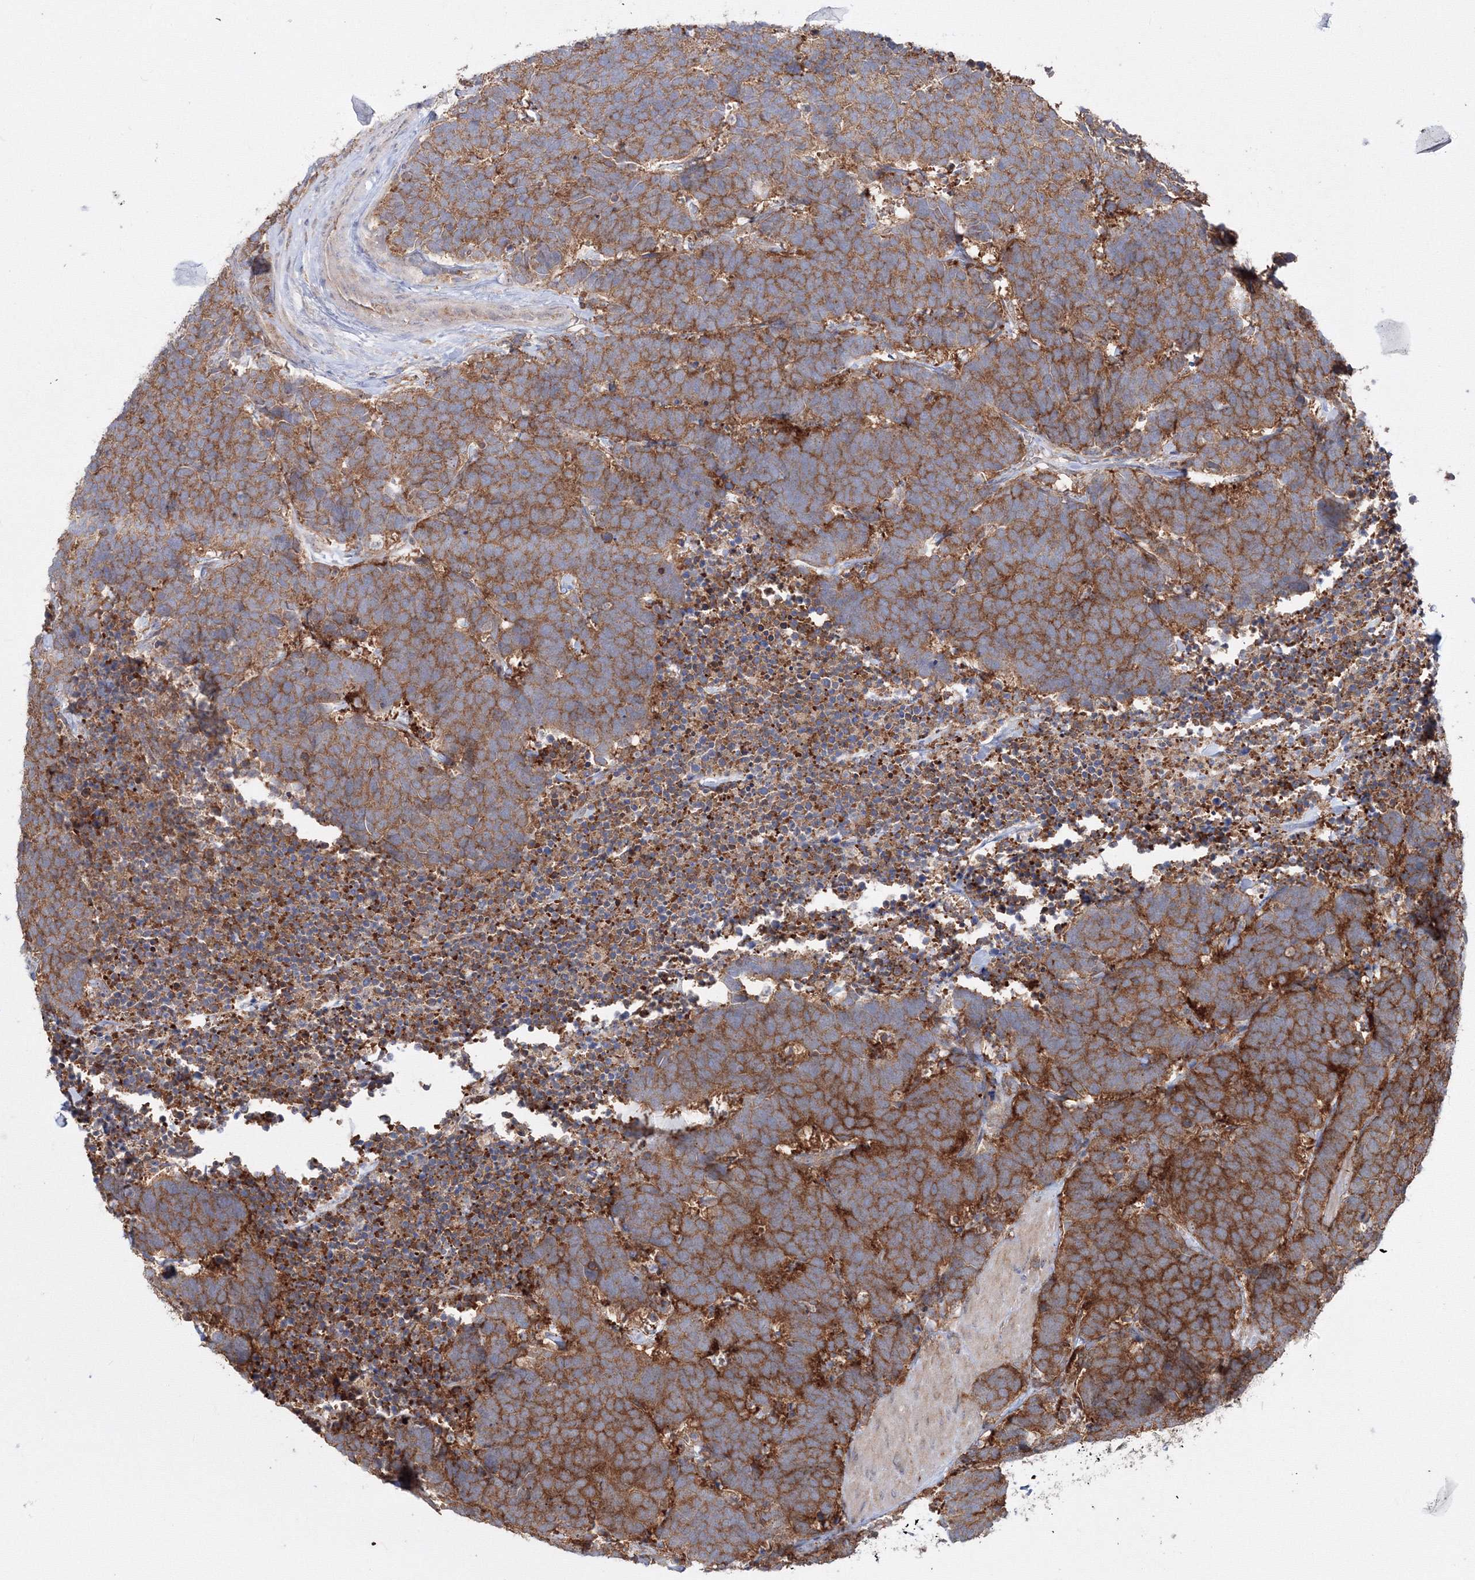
{"staining": {"intensity": "strong", "quantity": ">75%", "location": "cytoplasmic/membranous"}, "tissue": "carcinoid", "cell_type": "Tumor cells", "image_type": "cancer", "snomed": [{"axis": "morphology", "description": "Carcinoma, NOS"}, {"axis": "morphology", "description": "Carcinoid, malignant, NOS"}, {"axis": "topography", "description": "Urinary bladder"}], "caption": "High-magnification brightfield microscopy of carcinoid stained with DAB (brown) and counterstained with hematoxylin (blue). tumor cells exhibit strong cytoplasmic/membranous expression is seen in approximately>75% of cells.", "gene": "PEX13", "patient": {"sex": "male", "age": 57}}